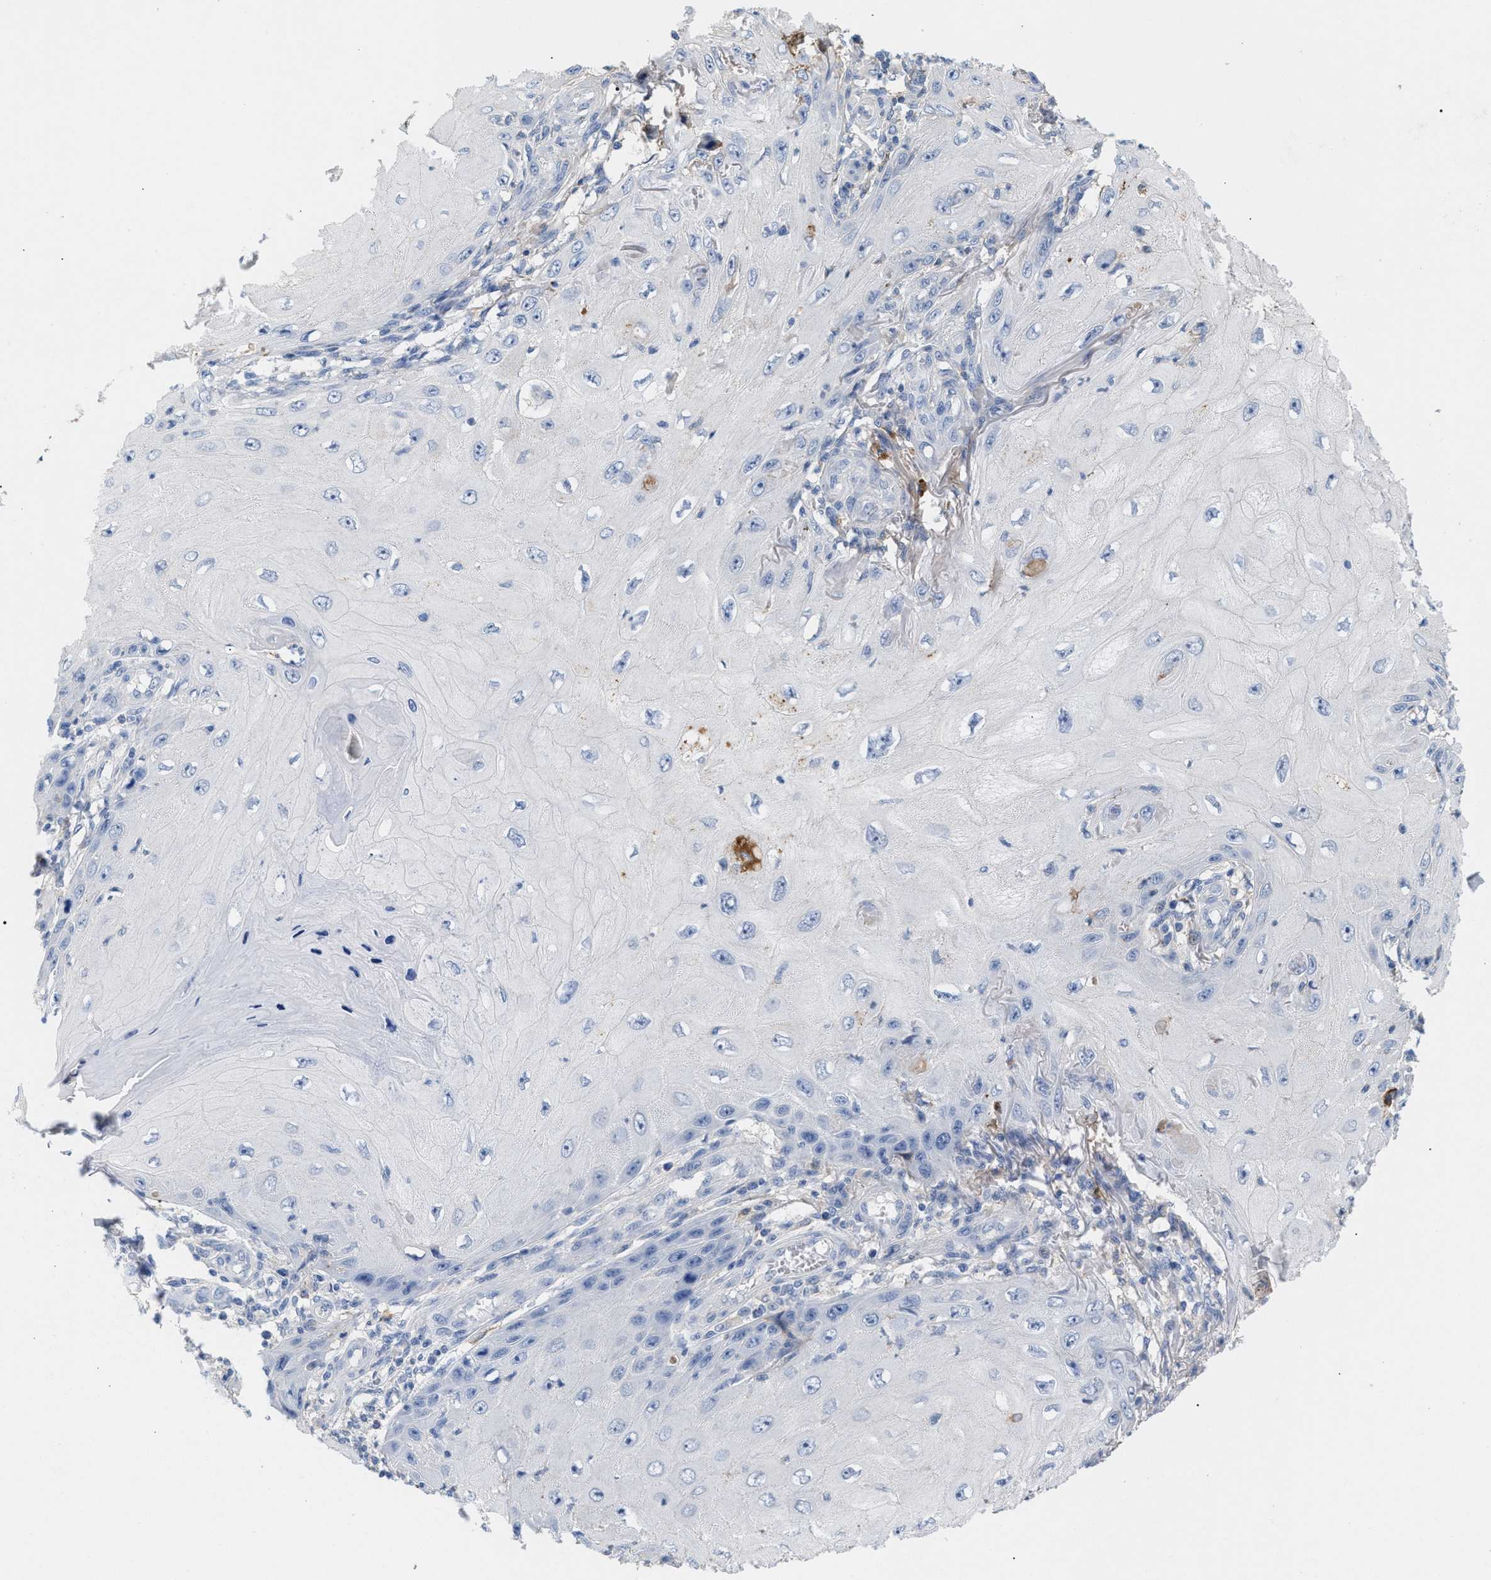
{"staining": {"intensity": "negative", "quantity": "none", "location": "none"}, "tissue": "skin cancer", "cell_type": "Tumor cells", "image_type": "cancer", "snomed": [{"axis": "morphology", "description": "Squamous cell carcinoma, NOS"}, {"axis": "topography", "description": "Skin"}], "caption": "This is a micrograph of IHC staining of skin cancer (squamous cell carcinoma), which shows no staining in tumor cells.", "gene": "APOH", "patient": {"sex": "female", "age": 73}}